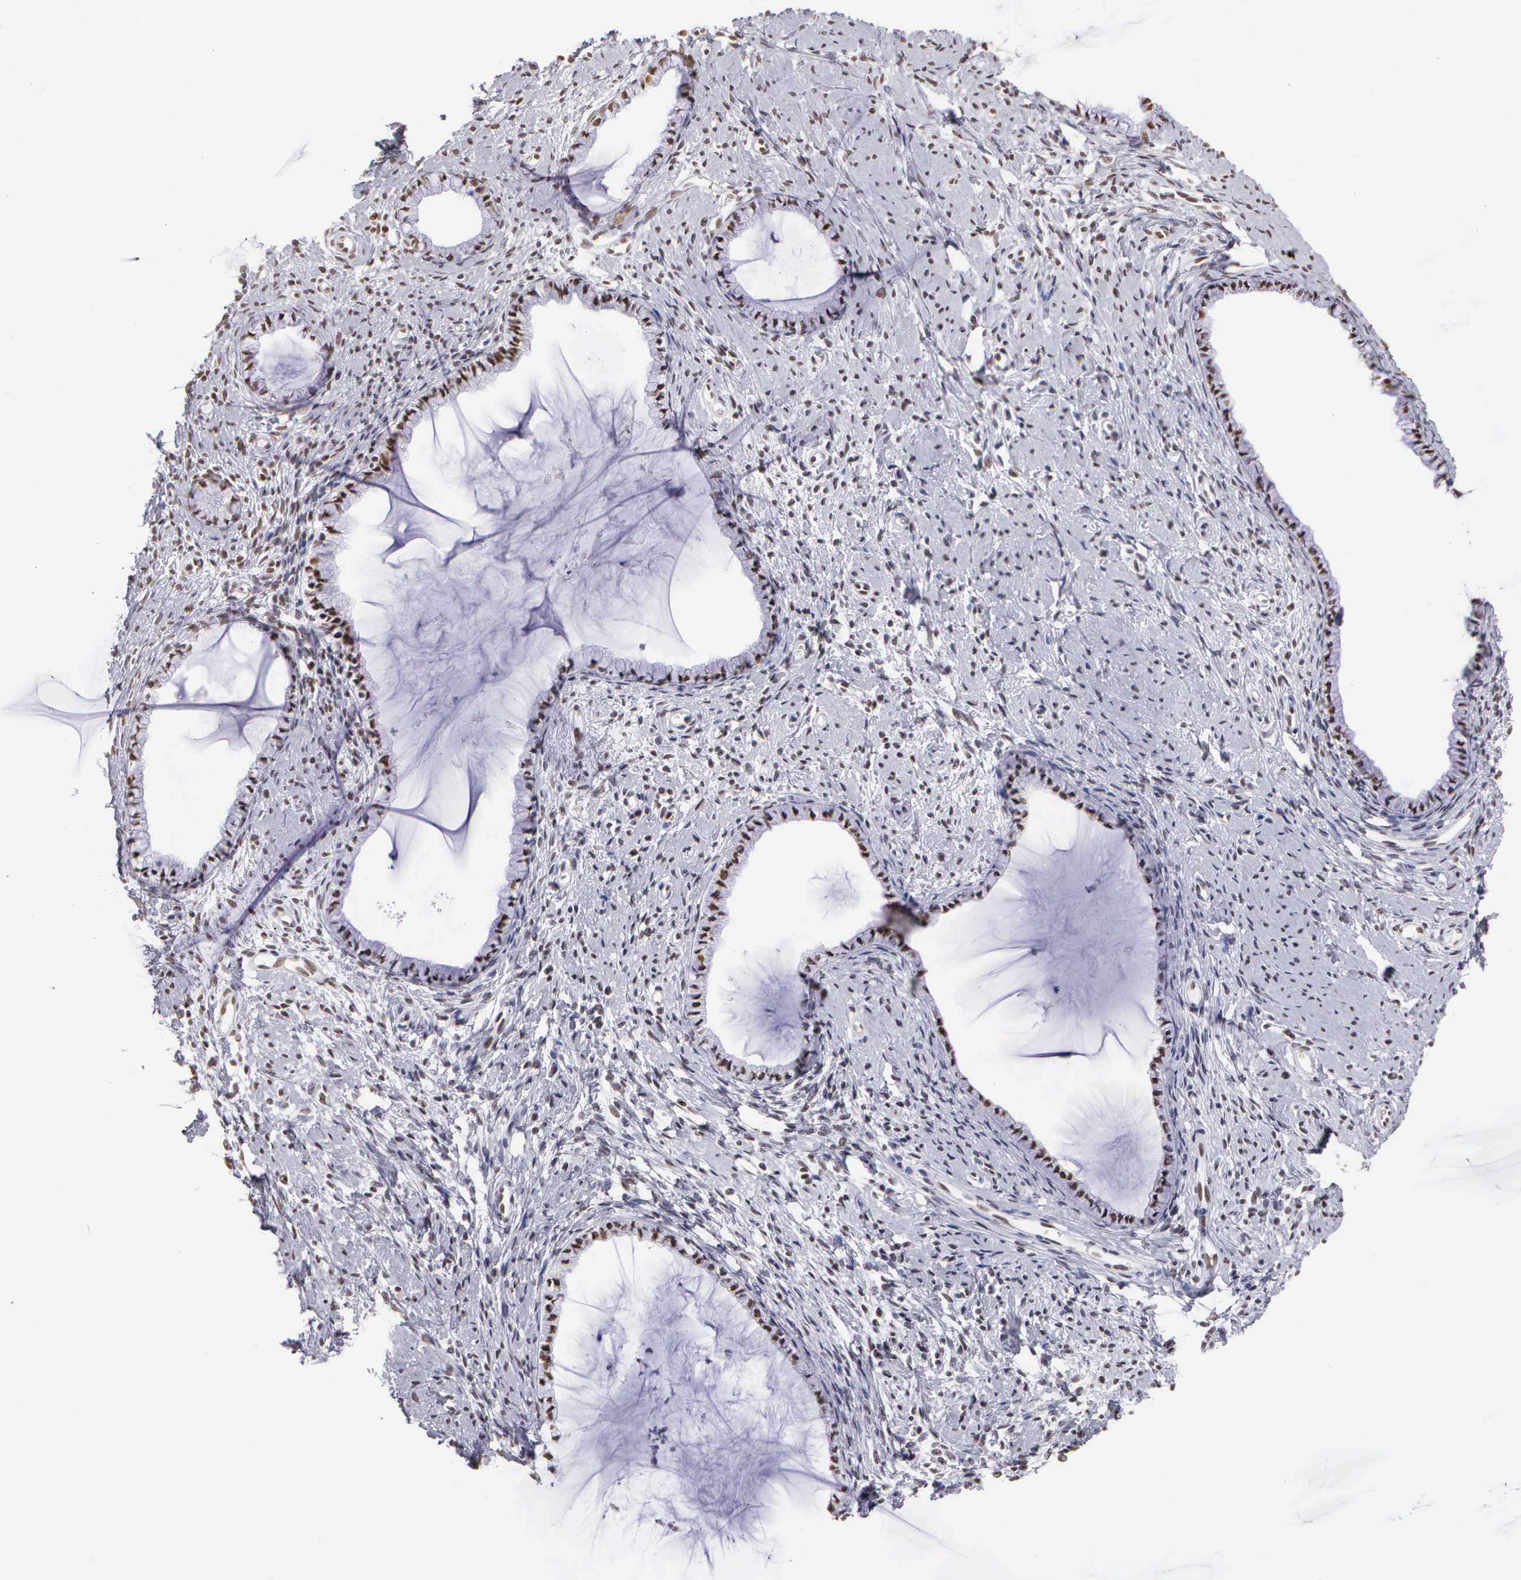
{"staining": {"intensity": "moderate", "quantity": ">75%", "location": "nuclear"}, "tissue": "cervix", "cell_type": "Glandular cells", "image_type": "normal", "snomed": [{"axis": "morphology", "description": "Normal tissue, NOS"}, {"axis": "topography", "description": "Cervix"}], "caption": "Immunohistochemical staining of normal cervix exhibits moderate nuclear protein staining in about >75% of glandular cells. Immunohistochemistry (ihc) stains the protein of interest in brown and the nuclei are stained blue.", "gene": "CSTF2", "patient": {"sex": "female", "age": 70}}